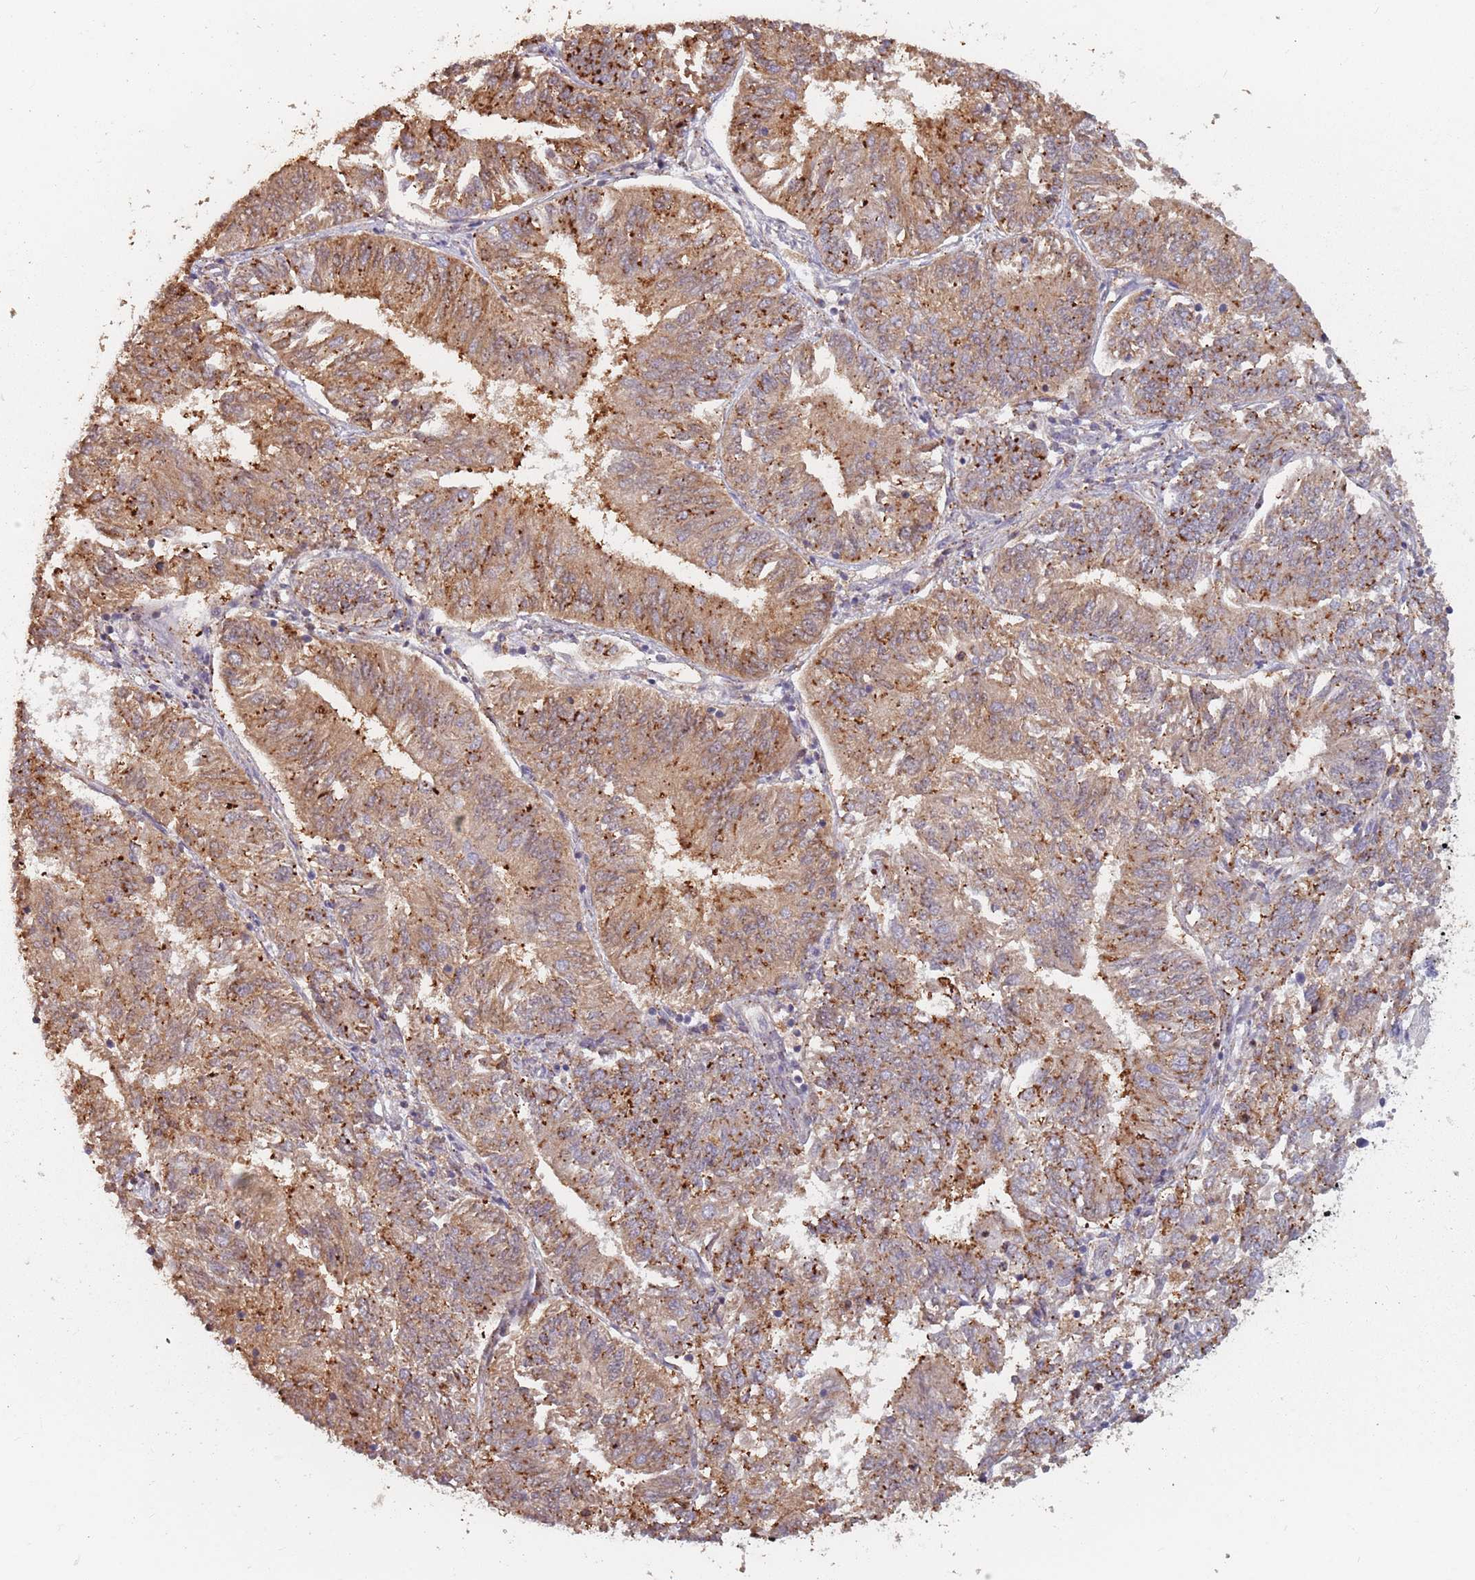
{"staining": {"intensity": "moderate", "quantity": ">75%", "location": "cytoplasmic/membranous"}, "tissue": "endometrial cancer", "cell_type": "Tumor cells", "image_type": "cancer", "snomed": [{"axis": "morphology", "description": "Adenocarcinoma, NOS"}, {"axis": "topography", "description": "Endometrium"}], "caption": "Protein analysis of adenocarcinoma (endometrial) tissue exhibits moderate cytoplasmic/membranous positivity in about >75% of tumor cells.", "gene": "RPS9", "patient": {"sex": "female", "age": 58}}